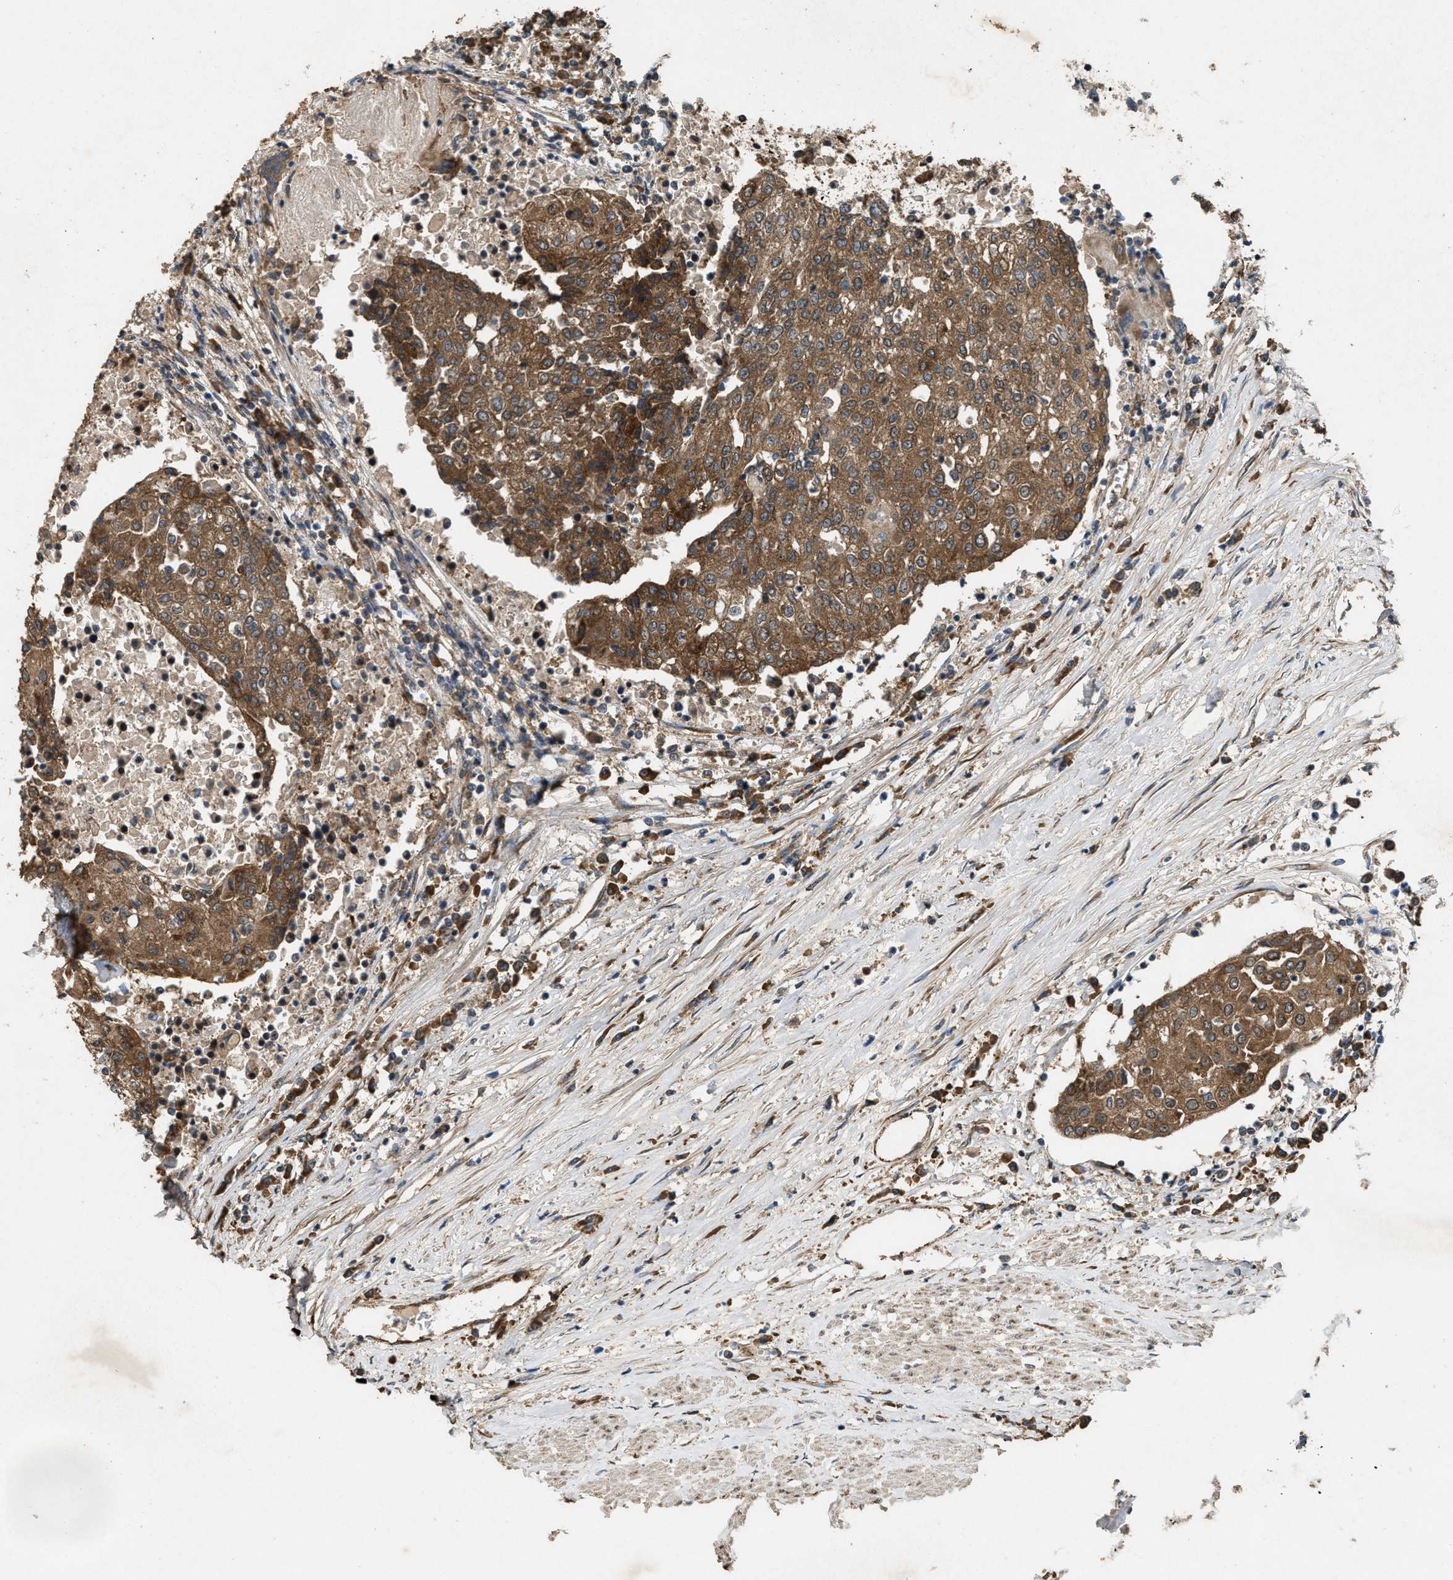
{"staining": {"intensity": "moderate", "quantity": ">75%", "location": "cytoplasmic/membranous"}, "tissue": "urothelial cancer", "cell_type": "Tumor cells", "image_type": "cancer", "snomed": [{"axis": "morphology", "description": "Urothelial carcinoma, High grade"}, {"axis": "topography", "description": "Urinary bladder"}], "caption": "Tumor cells exhibit medium levels of moderate cytoplasmic/membranous positivity in approximately >75% of cells in high-grade urothelial carcinoma.", "gene": "ARHGEF5", "patient": {"sex": "female", "age": 85}}